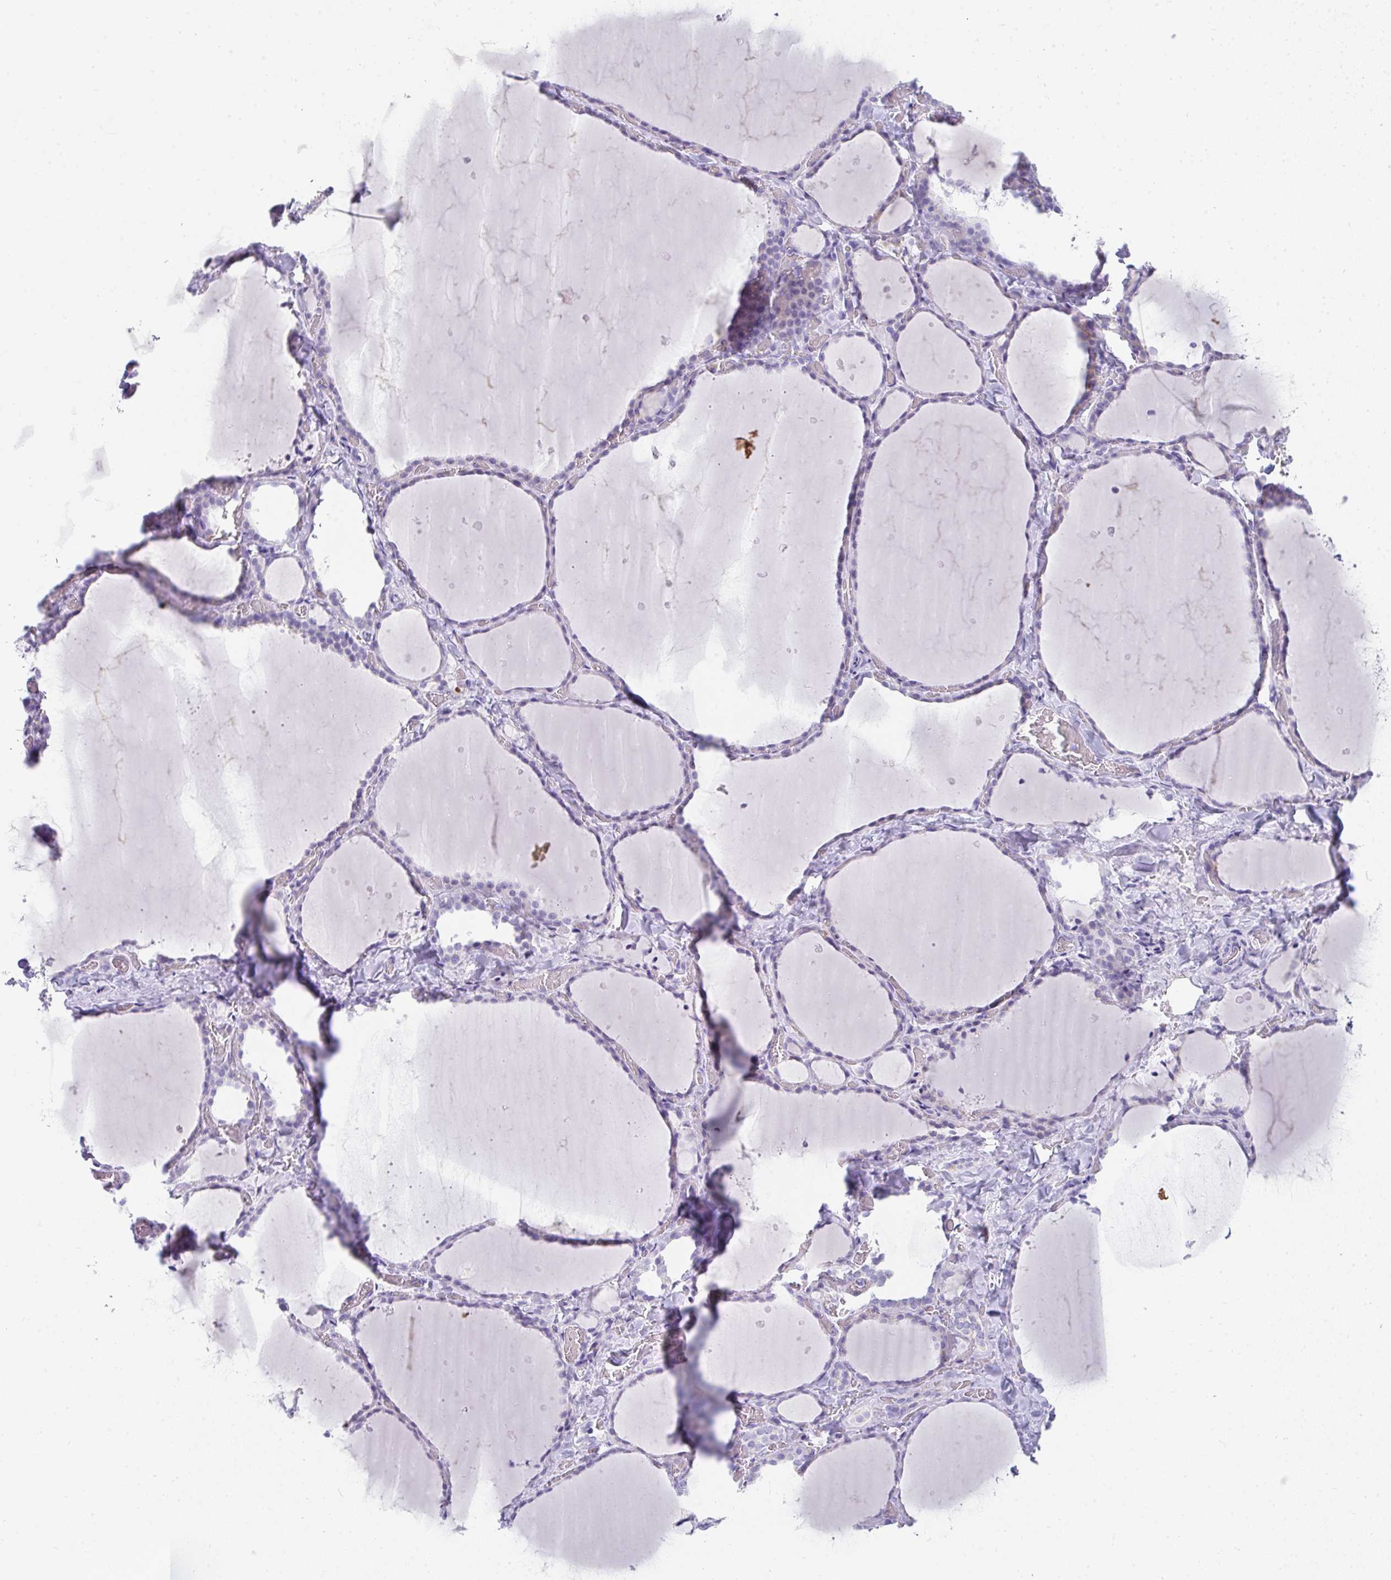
{"staining": {"intensity": "negative", "quantity": "none", "location": "none"}, "tissue": "thyroid gland", "cell_type": "Glandular cells", "image_type": "normal", "snomed": [{"axis": "morphology", "description": "Normal tissue, NOS"}, {"axis": "topography", "description": "Thyroid gland"}], "caption": "Glandular cells show no significant staining in benign thyroid gland. Brightfield microscopy of IHC stained with DAB (3,3'-diaminobenzidine) (brown) and hematoxylin (blue), captured at high magnification.", "gene": "RLF", "patient": {"sex": "female", "age": 36}}